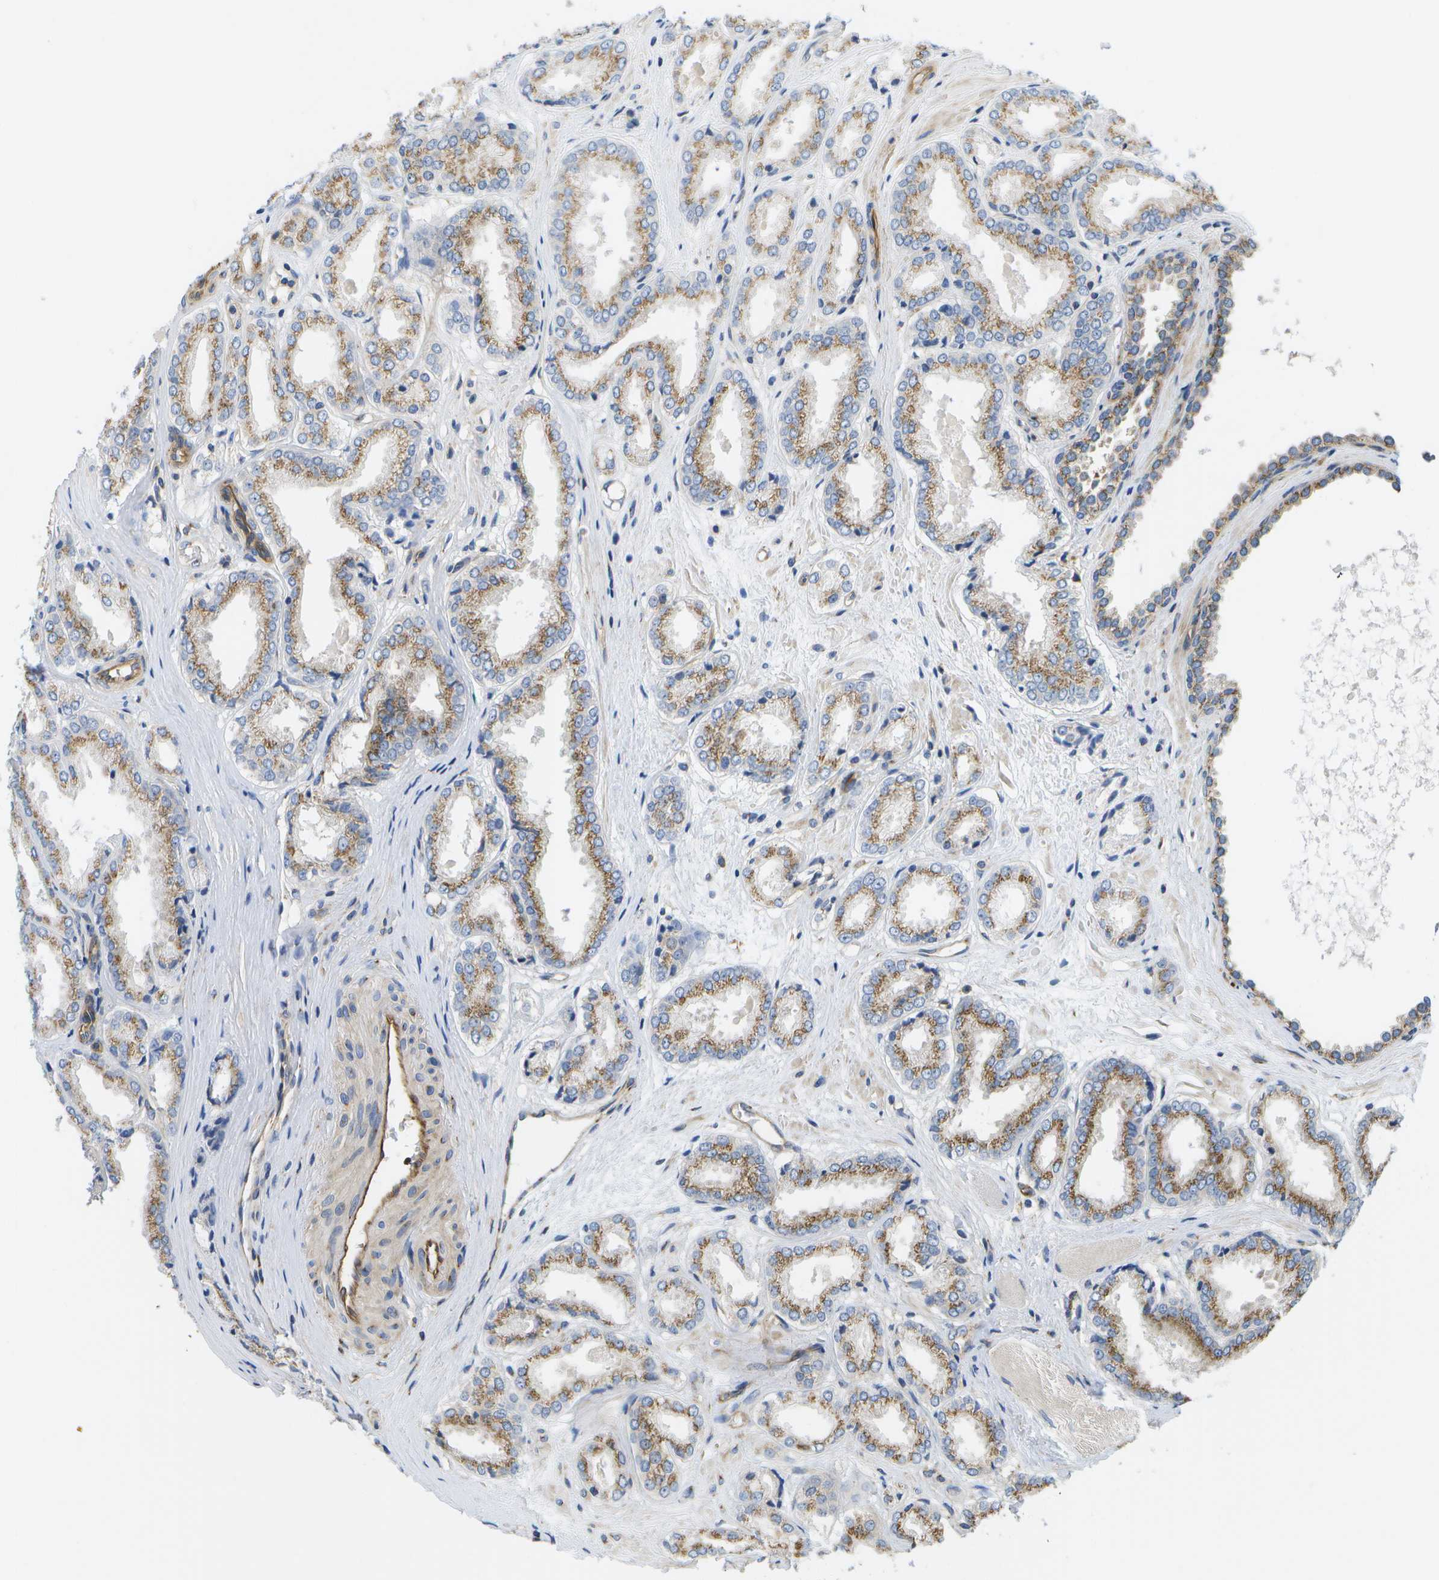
{"staining": {"intensity": "moderate", "quantity": ">75%", "location": "cytoplasmic/membranous"}, "tissue": "prostate cancer", "cell_type": "Tumor cells", "image_type": "cancer", "snomed": [{"axis": "morphology", "description": "Adenocarcinoma, Low grade"}, {"axis": "topography", "description": "Prostate"}], "caption": "An immunohistochemistry histopathology image of neoplastic tissue is shown. Protein staining in brown labels moderate cytoplasmic/membranous positivity in prostate adenocarcinoma (low-grade) within tumor cells.", "gene": "BST2", "patient": {"sex": "male", "age": 57}}